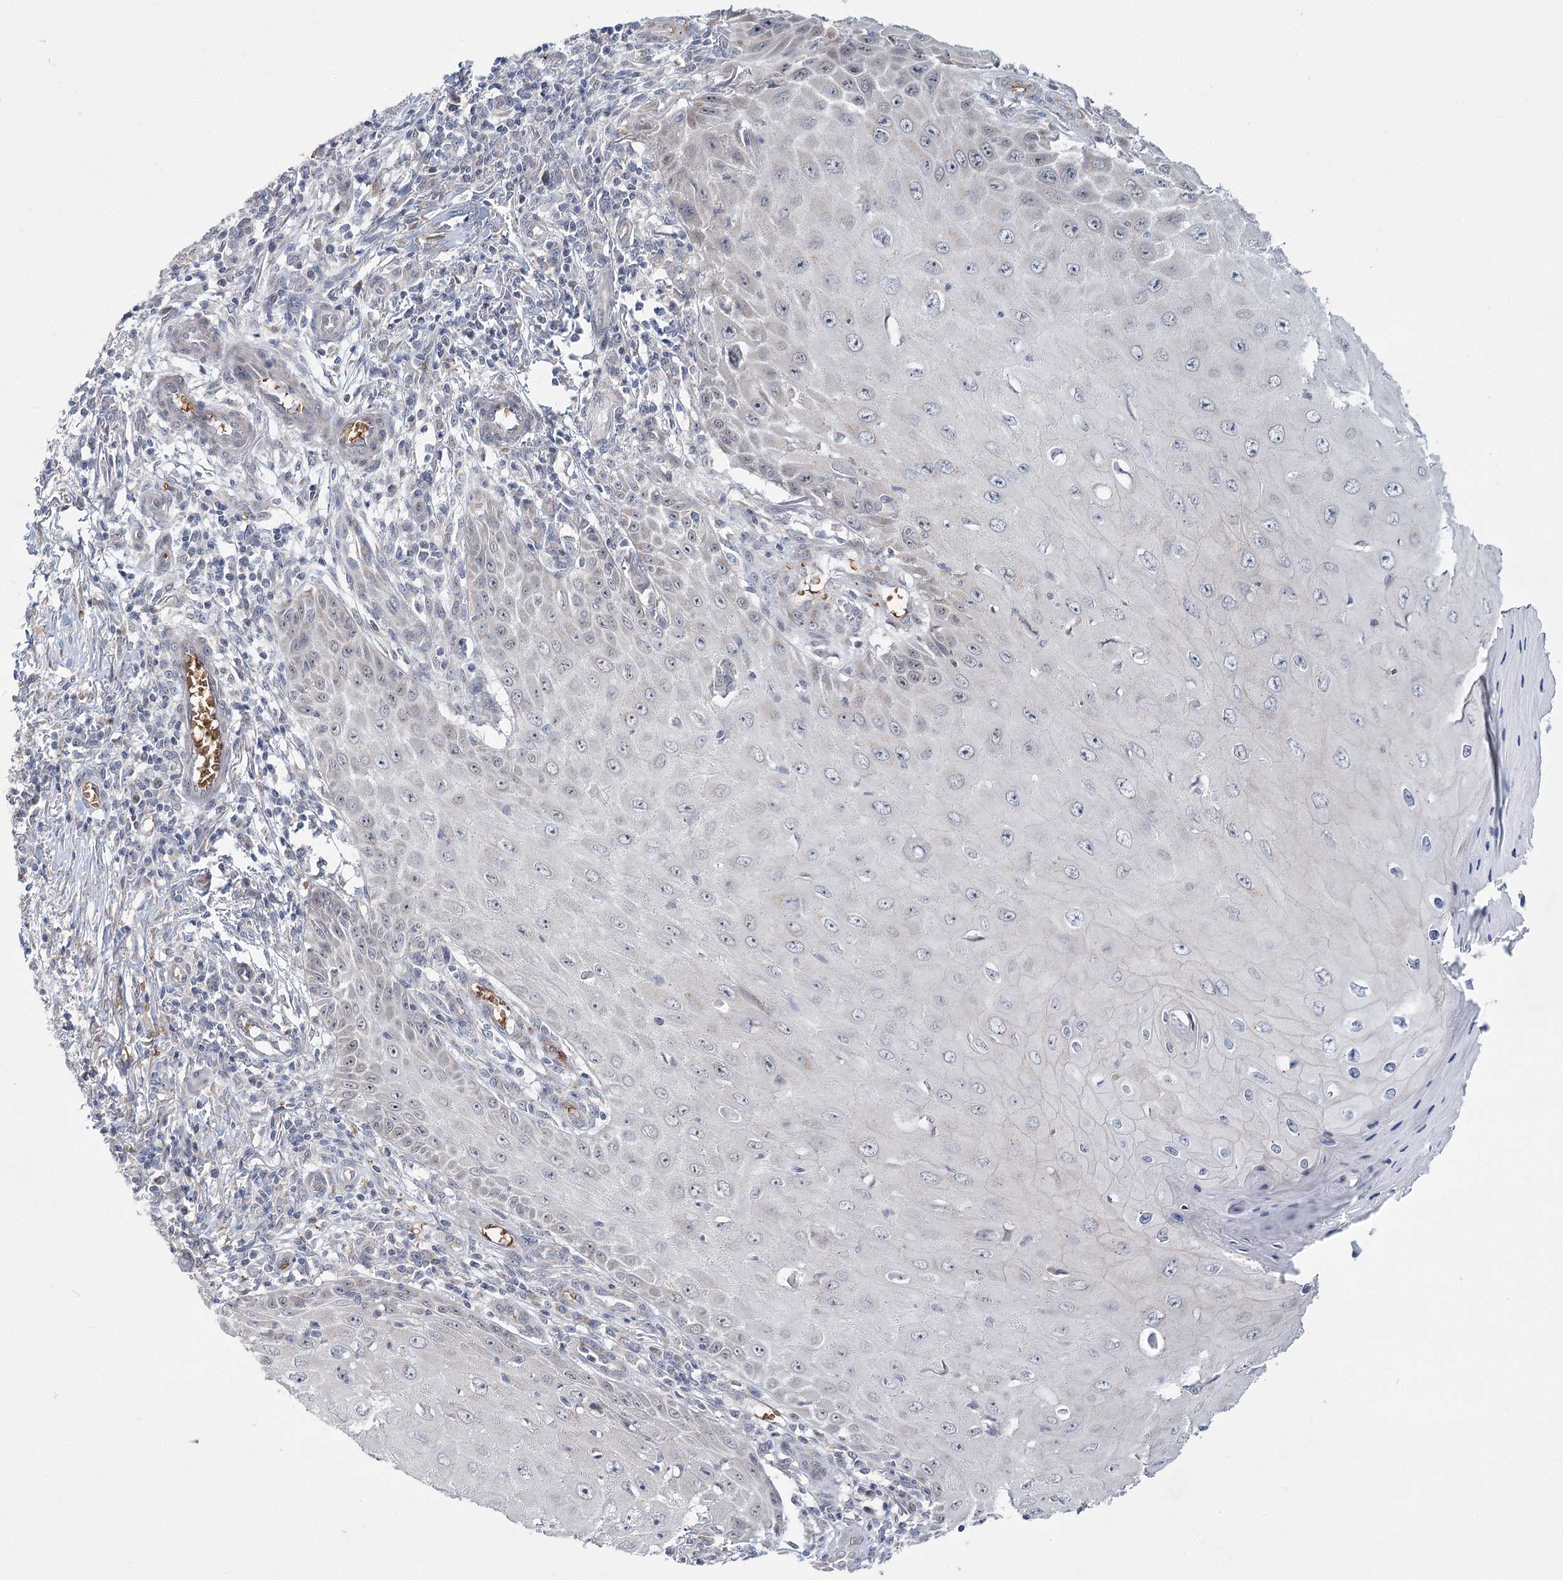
{"staining": {"intensity": "negative", "quantity": "none", "location": "none"}, "tissue": "skin cancer", "cell_type": "Tumor cells", "image_type": "cancer", "snomed": [{"axis": "morphology", "description": "Squamous cell carcinoma, NOS"}, {"axis": "topography", "description": "Skin"}], "caption": "An immunohistochemistry (IHC) histopathology image of skin squamous cell carcinoma is shown. There is no staining in tumor cells of skin squamous cell carcinoma.", "gene": "NSMCE4A", "patient": {"sex": "female", "age": 73}}